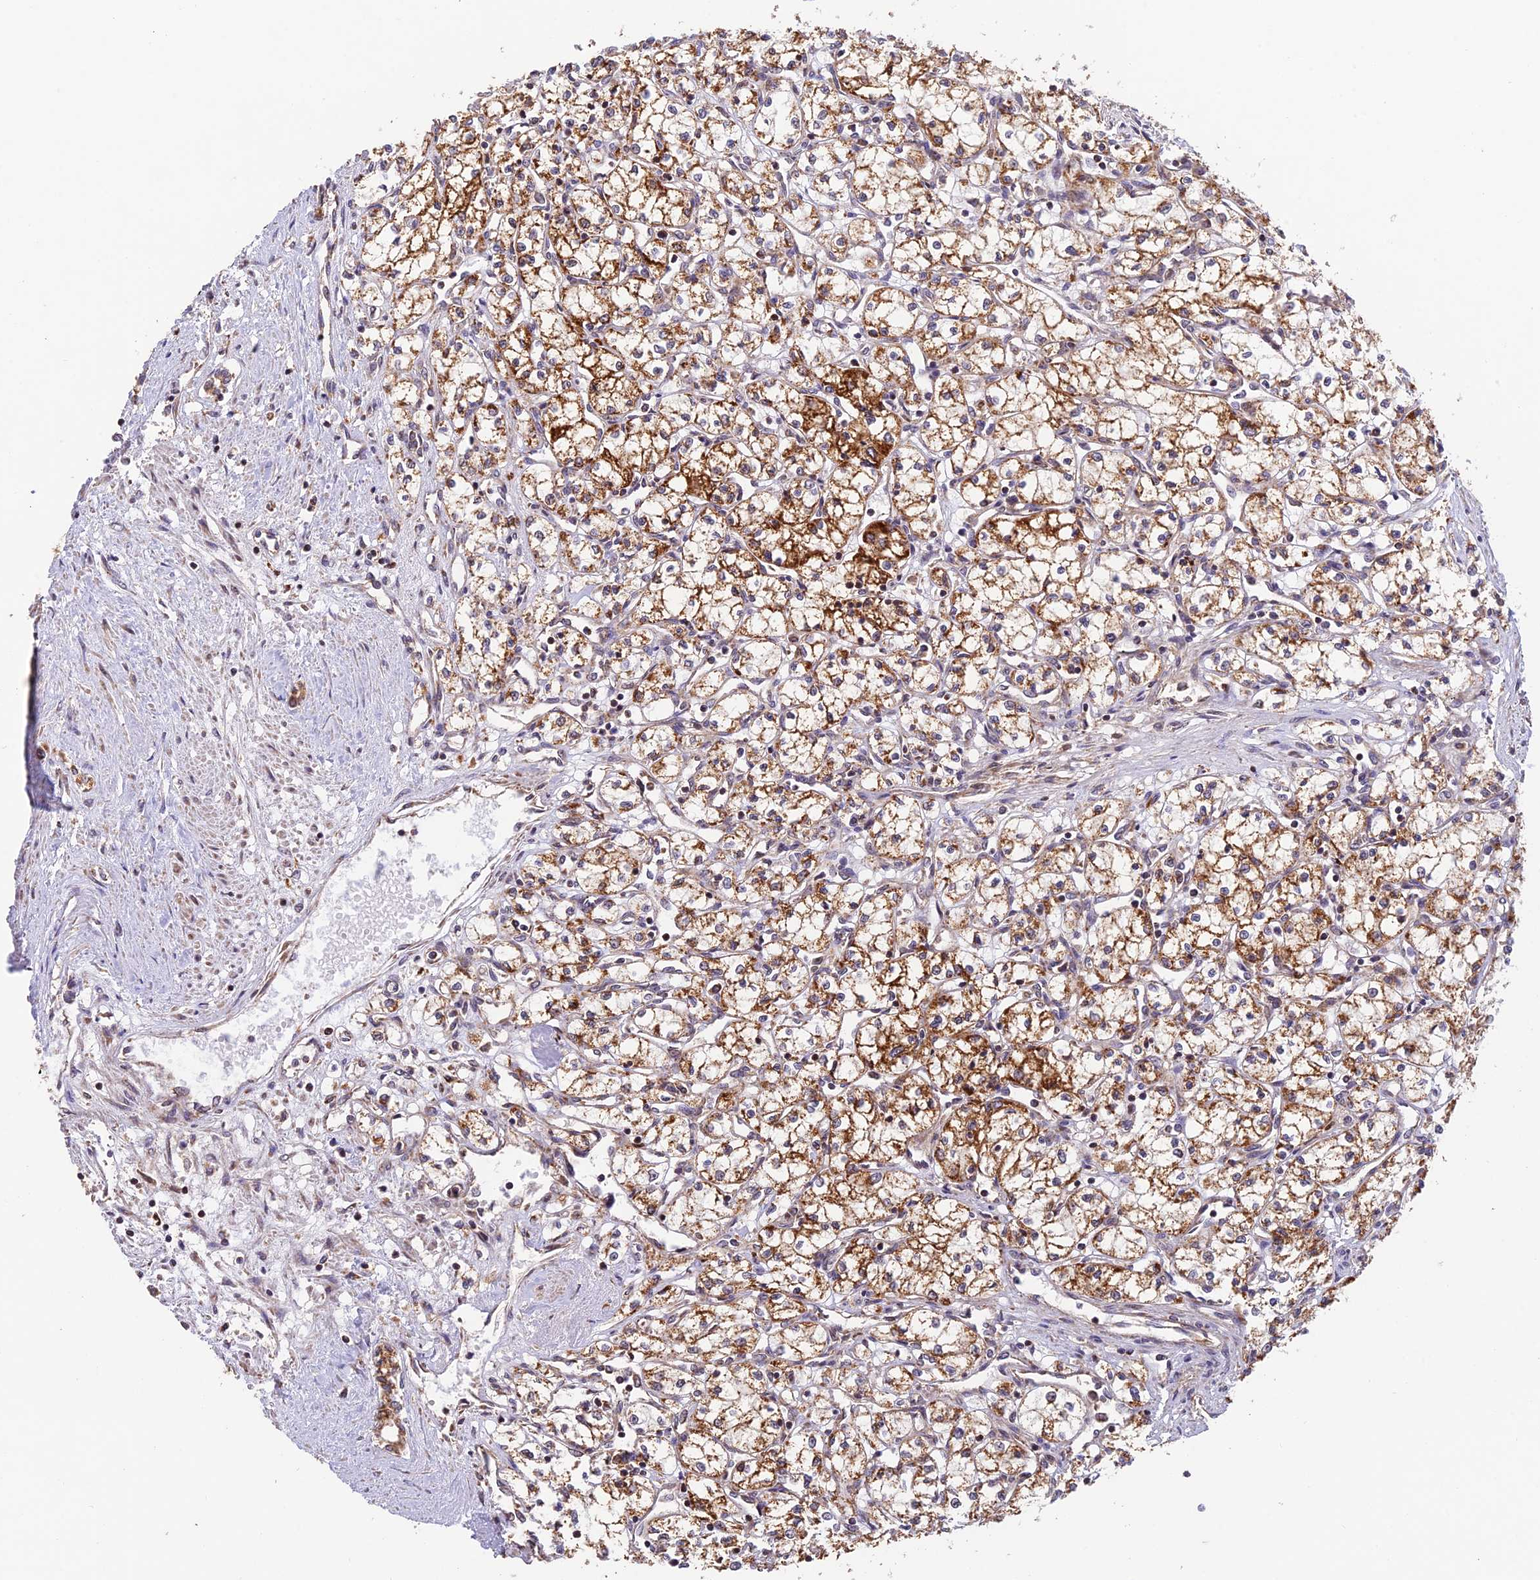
{"staining": {"intensity": "moderate", "quantity": ">75%", "location": "cytoplasmic/membranous"}, "tissue": "renal cancer", "cell_type": "Tumor cells", "image_type": "cancer", "snomed": [{"axis": "morphology", "description": "Adenocarcinoma, NOS"}, {"axis": "topography", "description": "Kidney"}], "caption": "Renal adenocarcinoma stained for a protein (brown) reveals moderate cytoplasmic/membranous positive staining in approximately >75% of tumor cells.", "gene": "MNS1", "patient": {"sex": "male", "age": 59}}